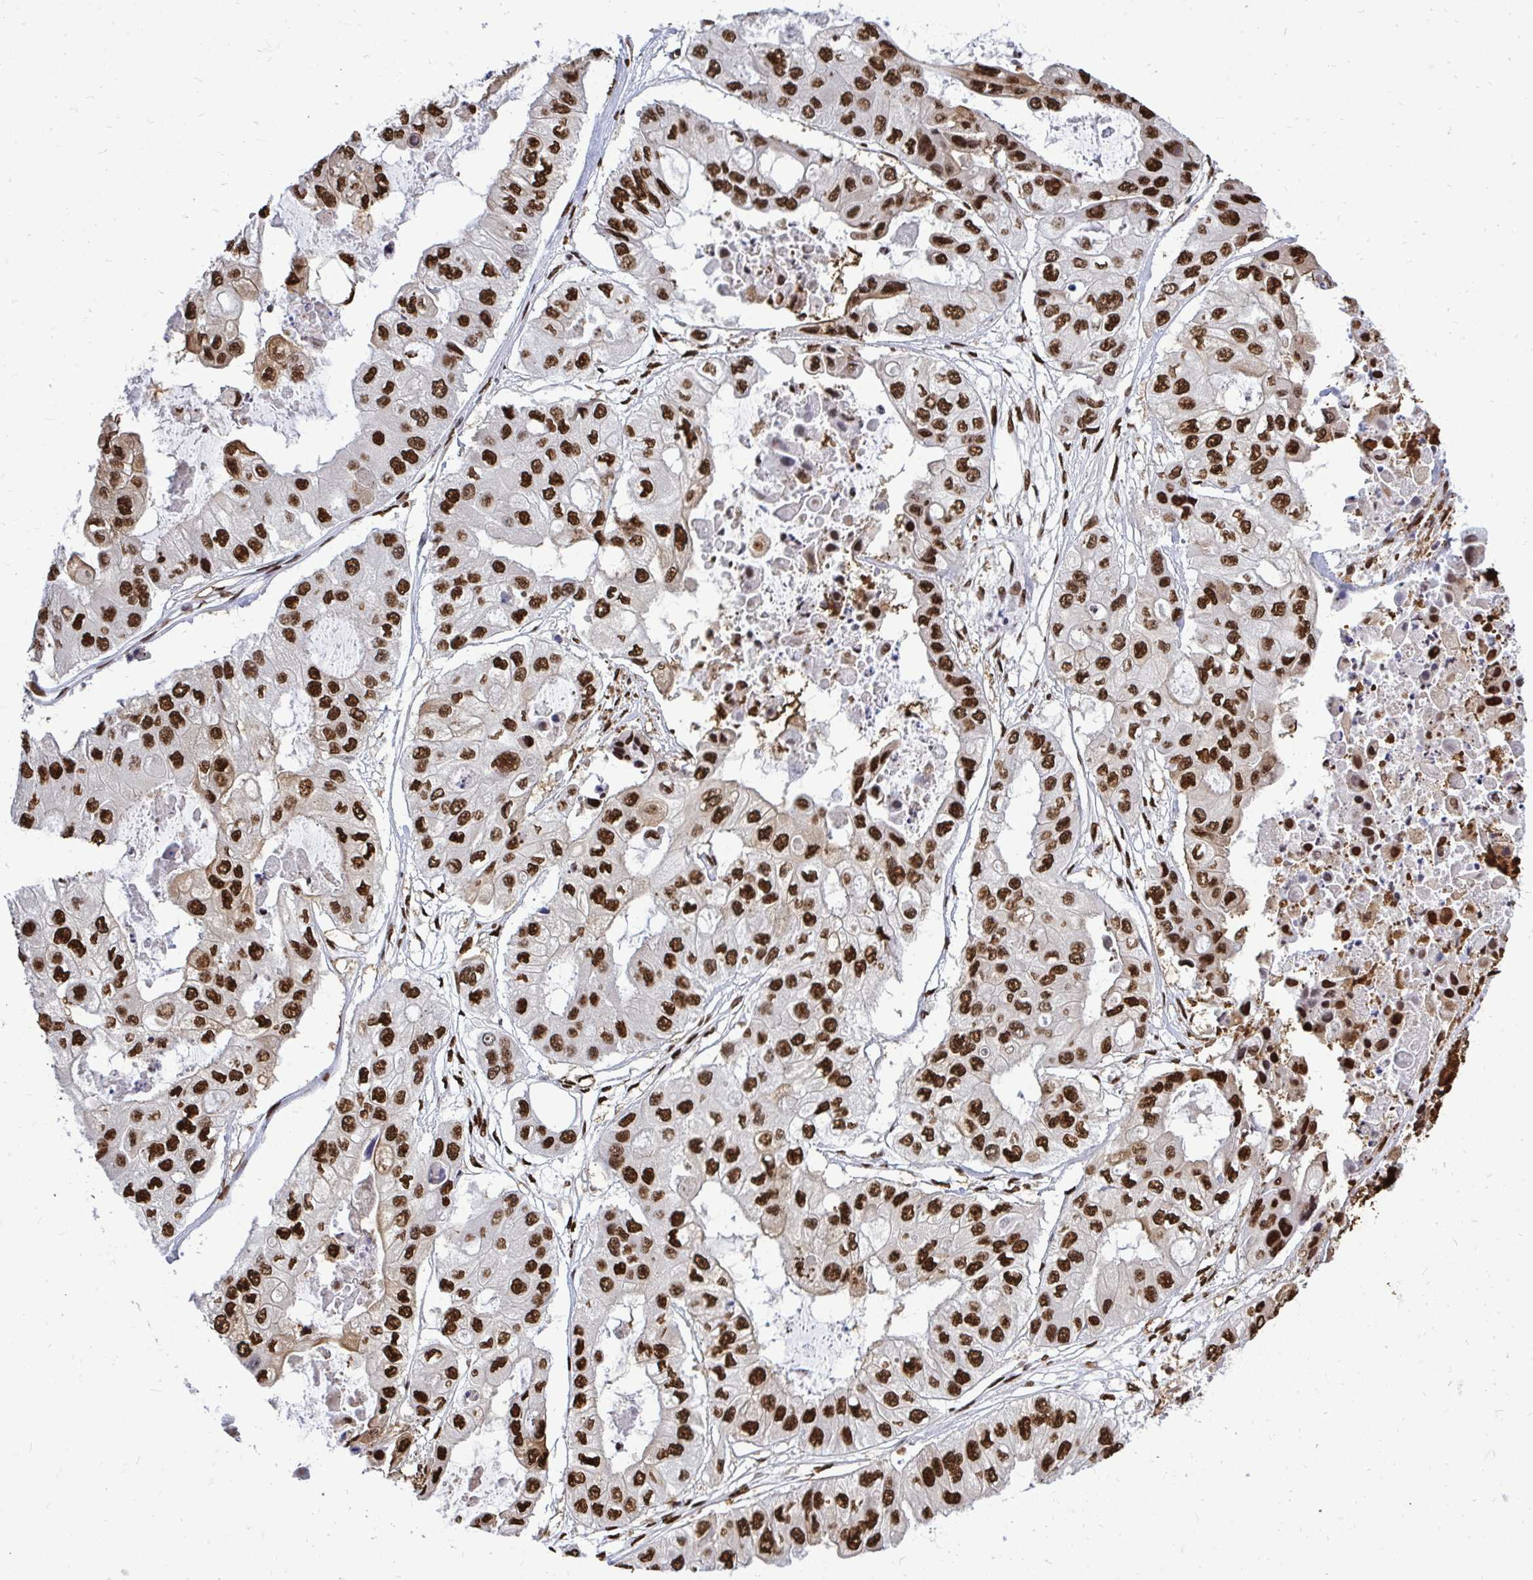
{"staining": {"intensity": "strong", "quantity": ">75%", "location": "nuclear"}, "tissue": "ovarian cancer", "cell_type": "Tumor cells", "image_type": "cancer", "snomed": [{"axis": "morphology", "description": "Cystadenocarcinoma, serous, NOS"}, {"axis": "topography", "description": "Ovary"}], "caption": "Protein expression analysis of ovarian cancer (serous cystadenocarcinoma) displays strong nuclear expression in approximately >75% of tumor cells.", "gene": "TBL1Y", "patient": {"sex": "female", "age": 56}}